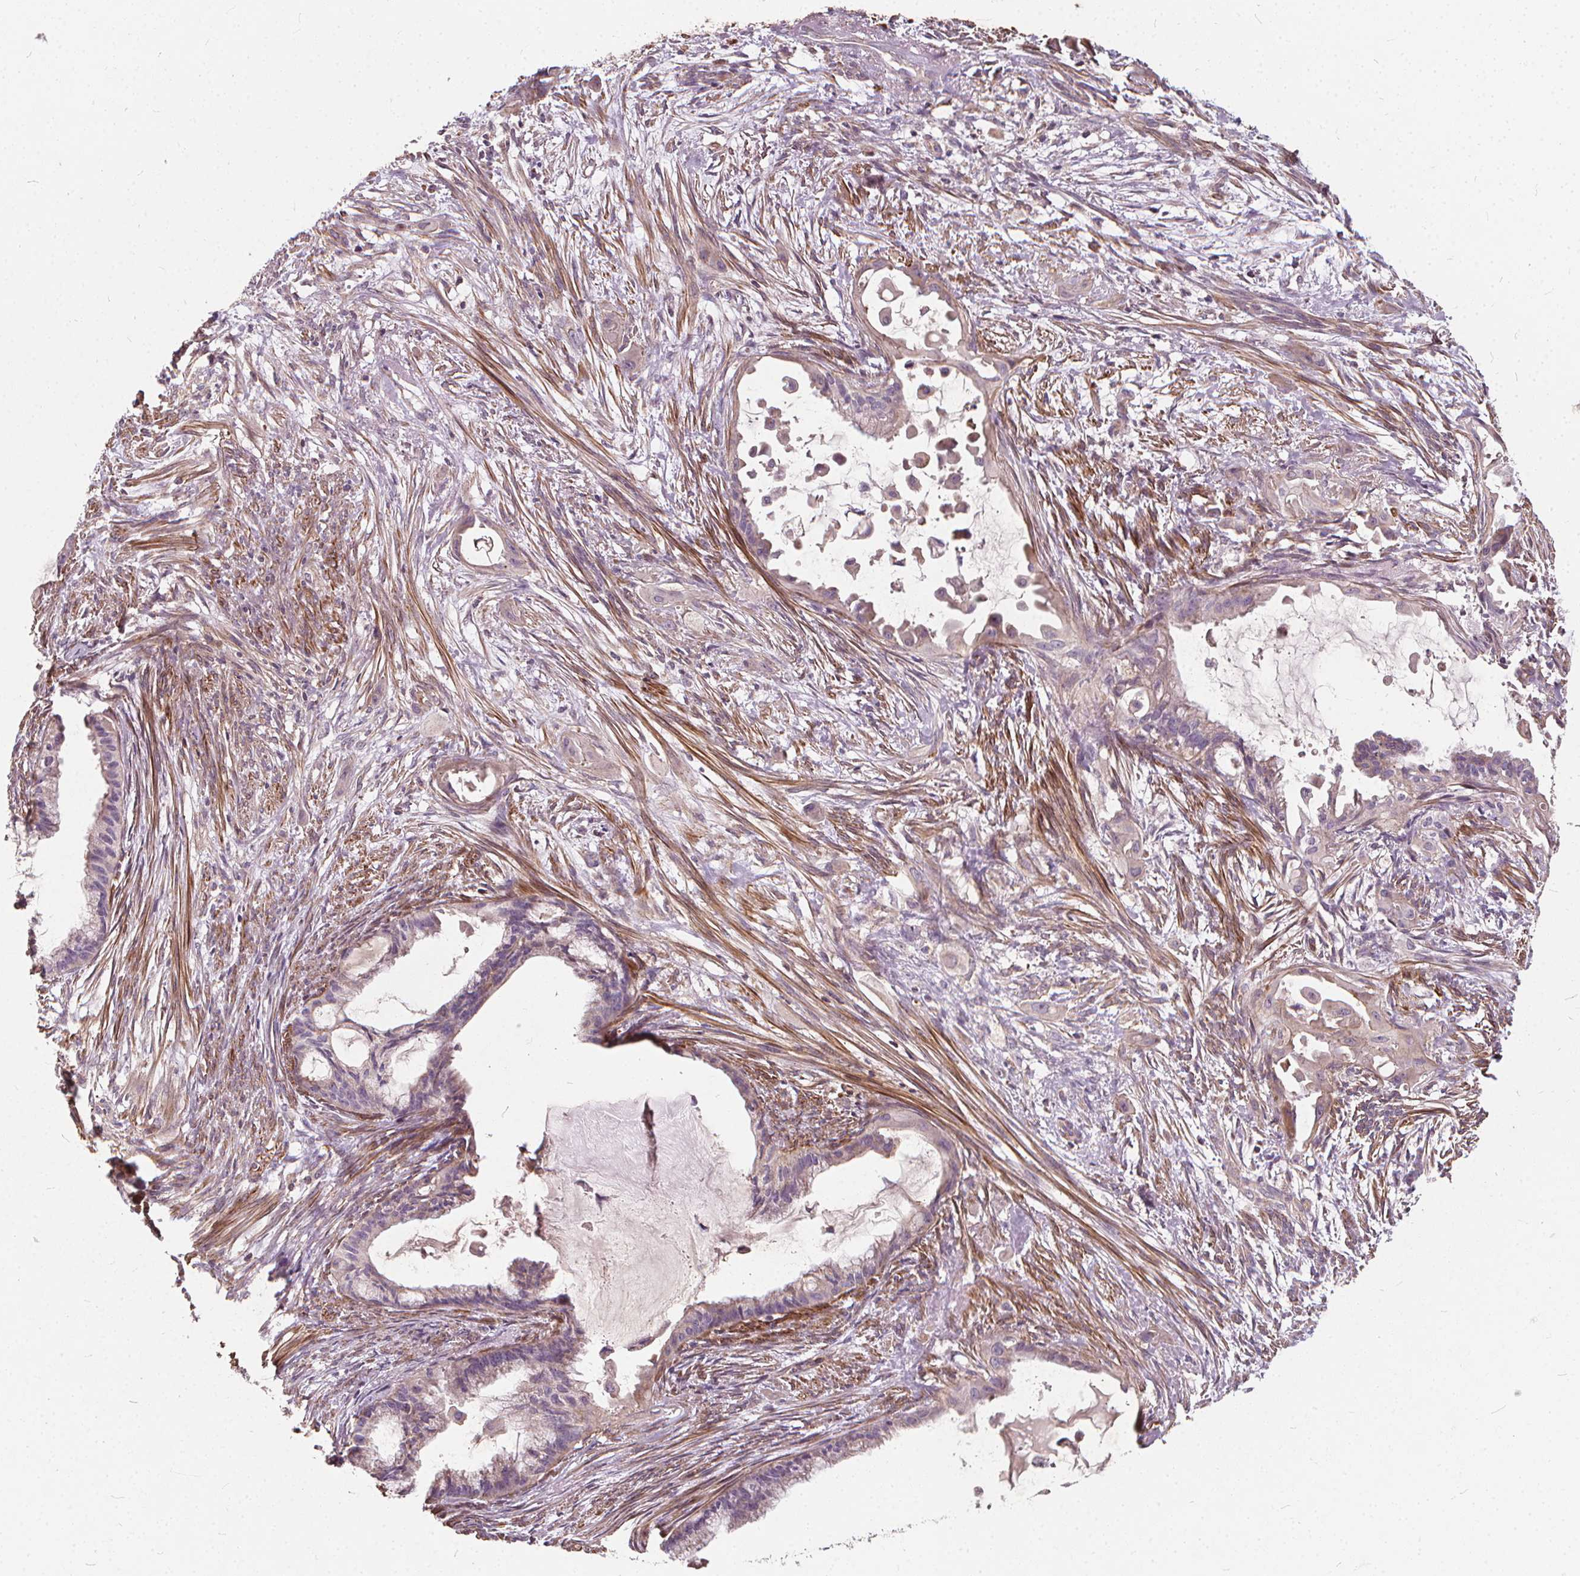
{"staining": {"intensity": "negative", "quantity": "none", "location": "none"}, "tissue": "endometrial cancer", "cell_type": "Tumor cells", "image_type": "cancer", "snomed": [{"axis": "morphology", "description": "Adenocarcinoma, NOS"}, {"axis": "topography", "description": "Endometrium"}], "caption": "IHC of endometrial cancer displays no expression in tumor cells. (Stains: DAB immunohistochemistry (IHC) with hematoxylin counter stain, Microscopy: brightfield microscopy at high magnification).", "gene": "ORAI2", "patient": {"sex": "female", "age": 86}}